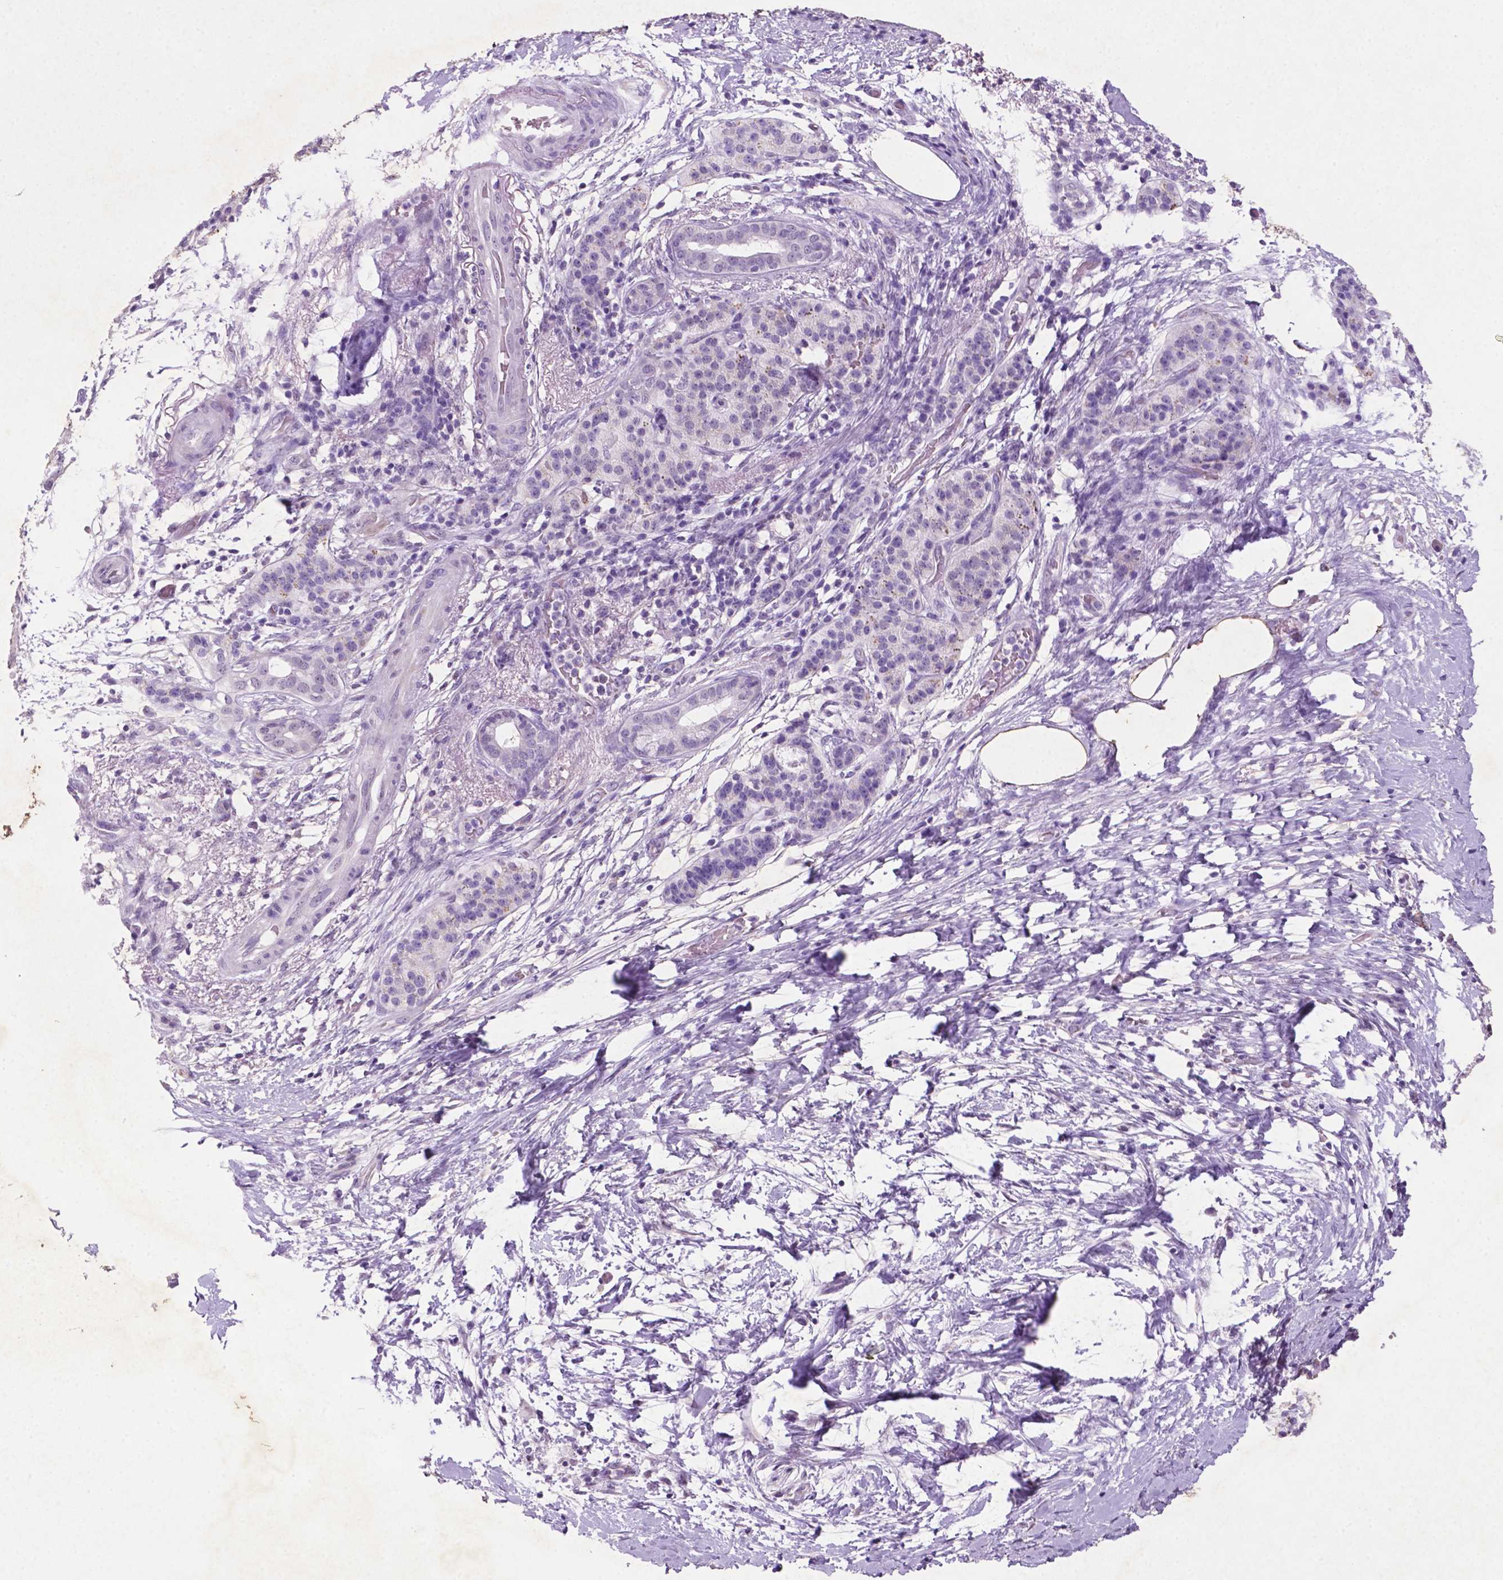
{"staining": {"intensity": "negative", "quantity": "none", "location": "none"}, "tissue": "pancreatic cancer", "cell_type": "Tumor cells", "image_type": "cancer", "snomed": [{"axis": "morphology", "description": "Adenocarcinoma, NOS"}, {"axis": "topography", "description": "Pancreas"}], "caption": "This is an immunohistochemistry (IHC) photomicrograph of human pancreatic adenocarcinoma. There is no expression in tumor cells.", "gene": "C18orf21", "patient": {"sex": "female", "age": 72}}